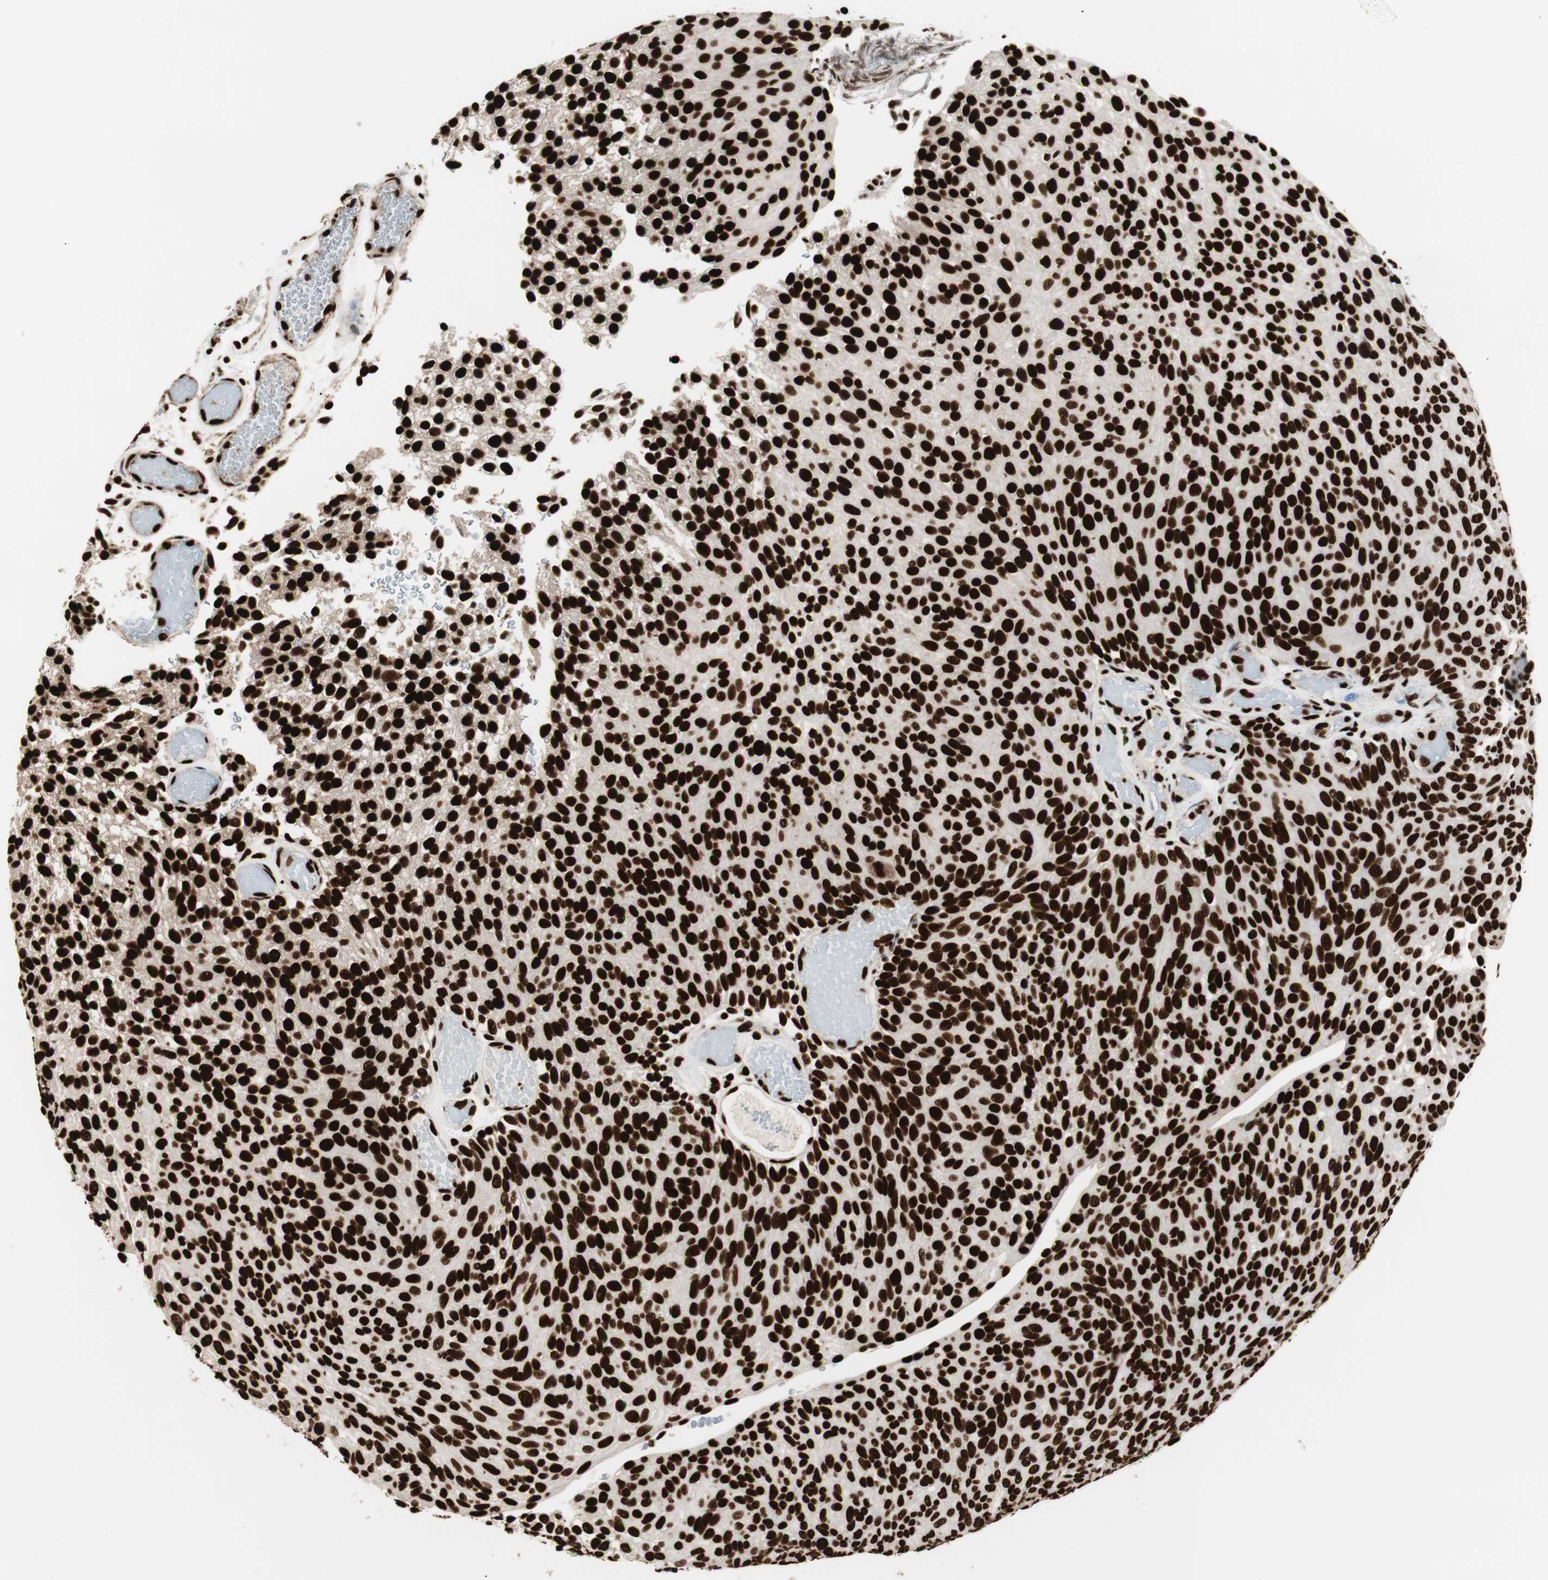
{"staining": {"intensity": "strong", "quantity": ">75%", "location": "nuclear"}, "tissue": "urothelial cancer", "cell_type": "Tumor cells", "image_type": "cancer", "snomed": [{"axis": "morphology", "description": "Urothelial carcinoma, Low grade"}, {"axis": "topography", "description": "Urinary bladder"}], "caption": "Approximately >75% of tumor cells in human urothelial cancer exhibit strong nuclear protein positivity as visualized by brown immunohistochemical staining.", "gene": "MTA2", "patient": {"sex": "male", "age": 78}}